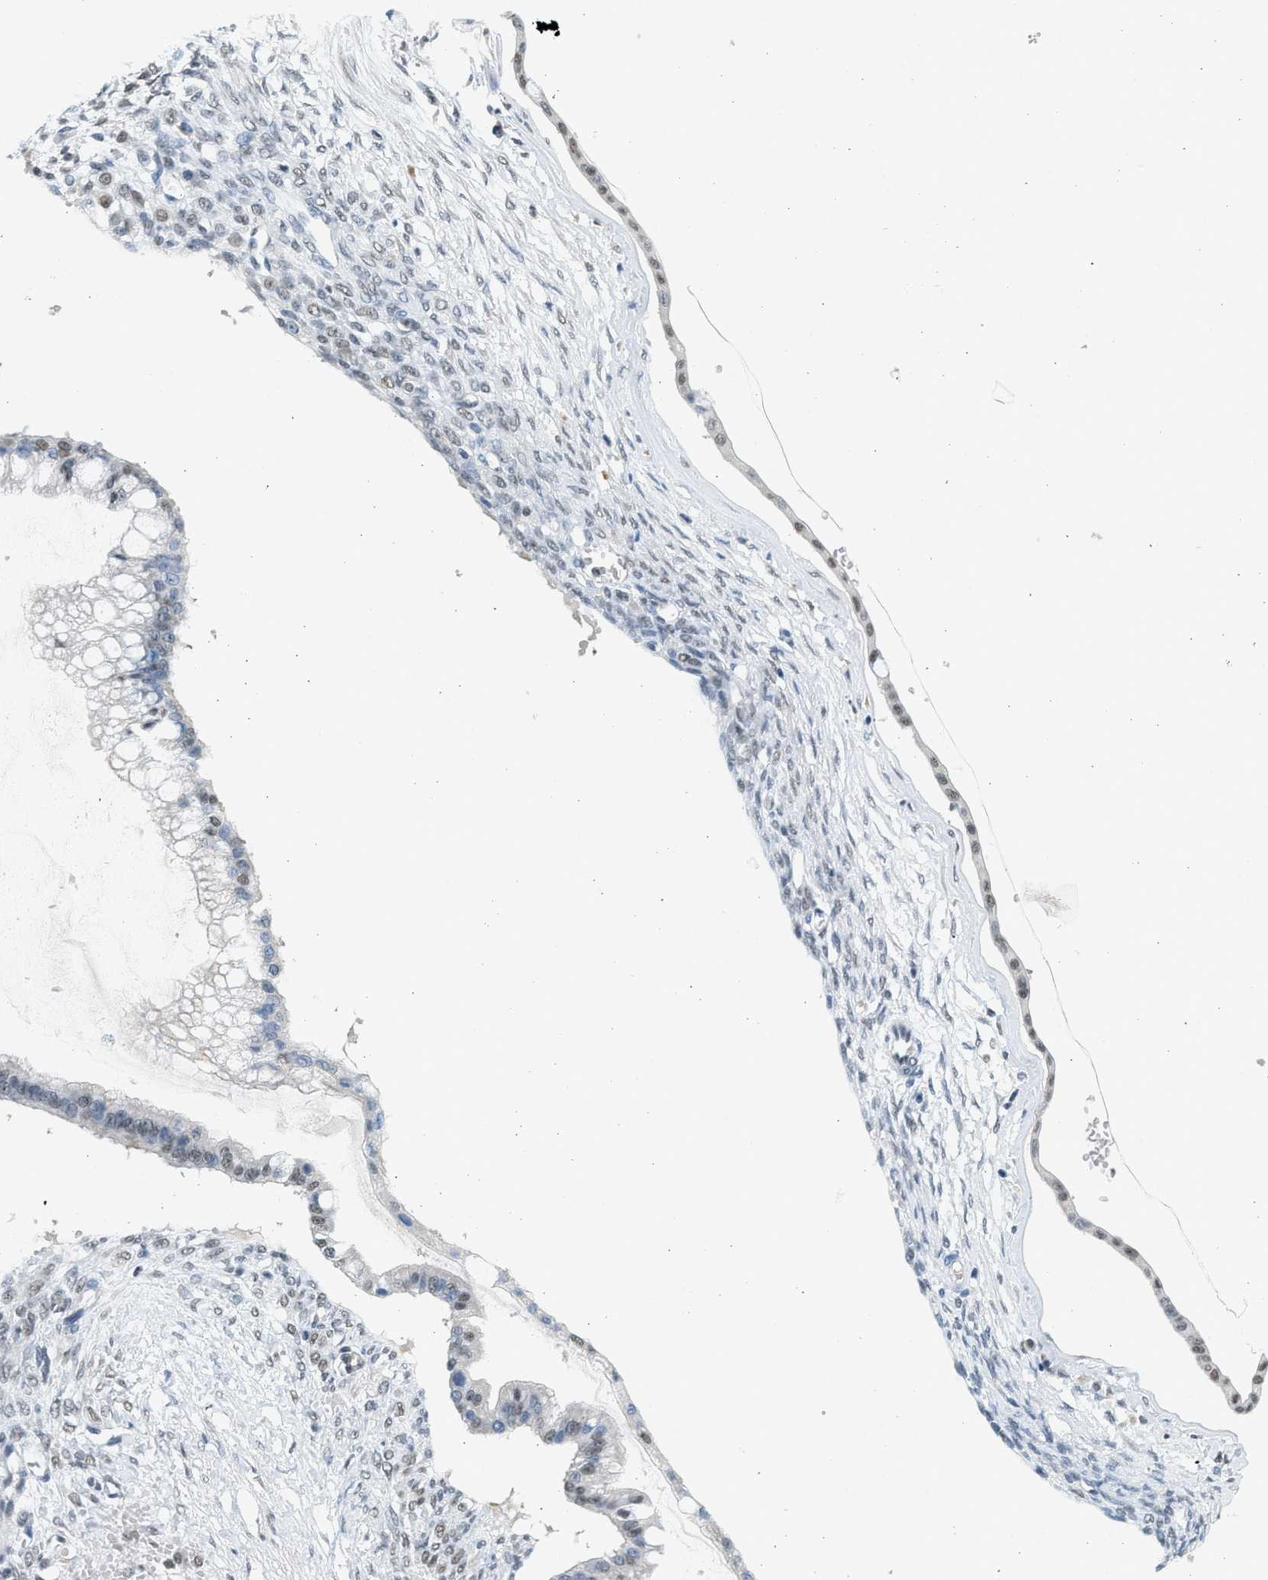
{"staining": {"intensity": "weak", "quantity": "25%-75%", "location": "nuclear"}, "tissue": "ovarian cancer", "cell_type": "Tumor cells", "image_type": "cancer", "snomed": [{"axis": "morphology", "description": "Cystadenocarcinoma, mucinous, NOS"}, {"axis": "topography", "description": "Ovary"}], "caption": "DAB immunohistochemical staining of ovarian cancer (mucinous cystadenocarcinoma) exhibits weak nuclear protein expression in approximately 25%-75% of tumor cells.", "gene": "HIPK1", "patient": {"sex": "female", "age": 73}}